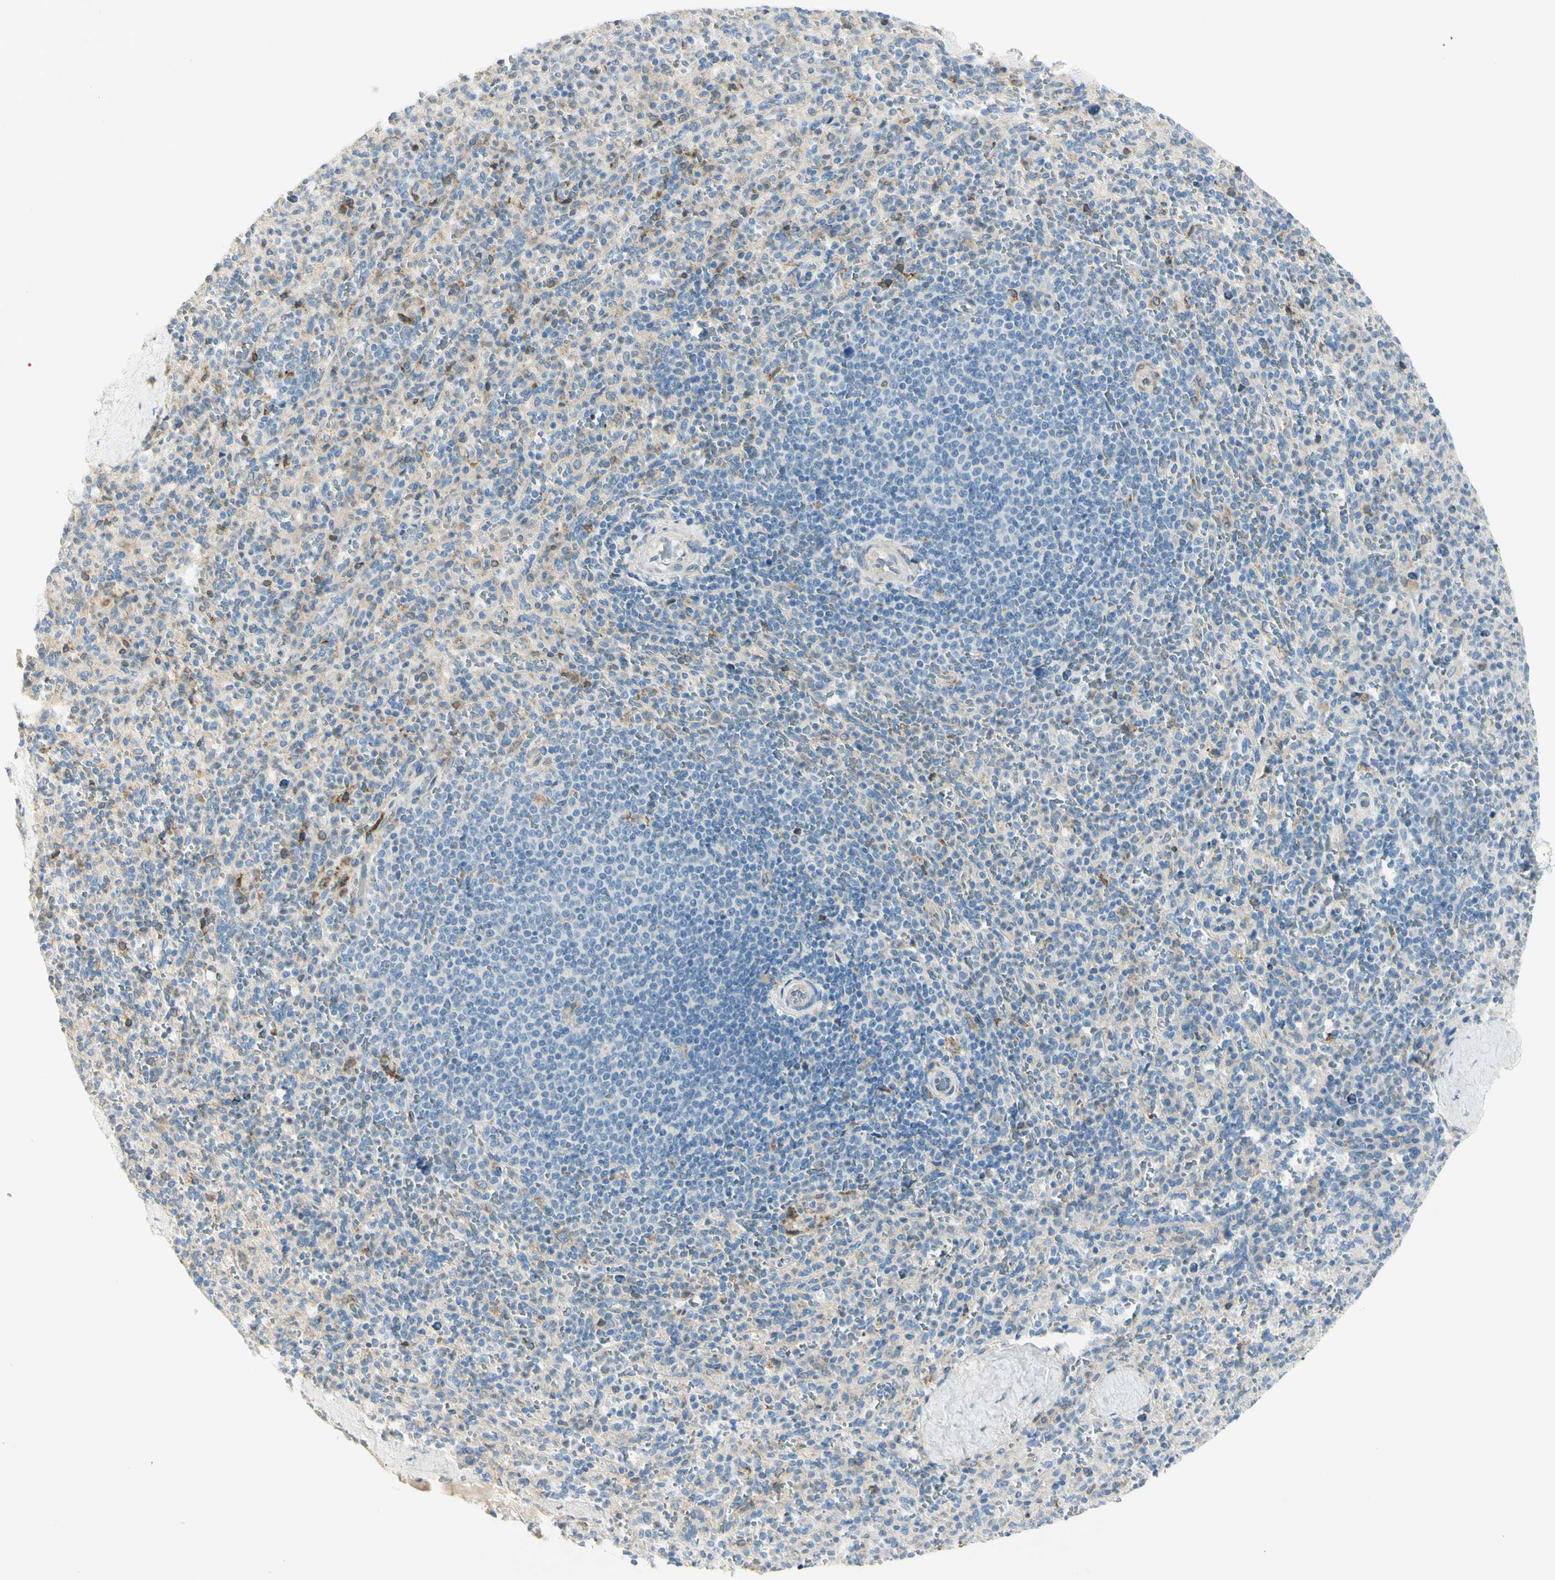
{"staining": {"intensity": "moderate", "quantity": "<25%", "location": "cytoplasmic/membranous"}, "tissue": "spleen", "cell_type": "Cells in red pulp", "image_type": "normal", "snomed": [{"axis": "morphology", "description": "Normal tissue, NOS"}, {"axis": "topography", "description": "Spleen"}], "caption": "DAB immunohistochemical staining of normal spleen shows moderate cytoplasmic/membranous protein expression in approximately <25% of cells in red pulp.", "gene": "TNFSF11", "patient": {"sex": "male", "age": 36}}